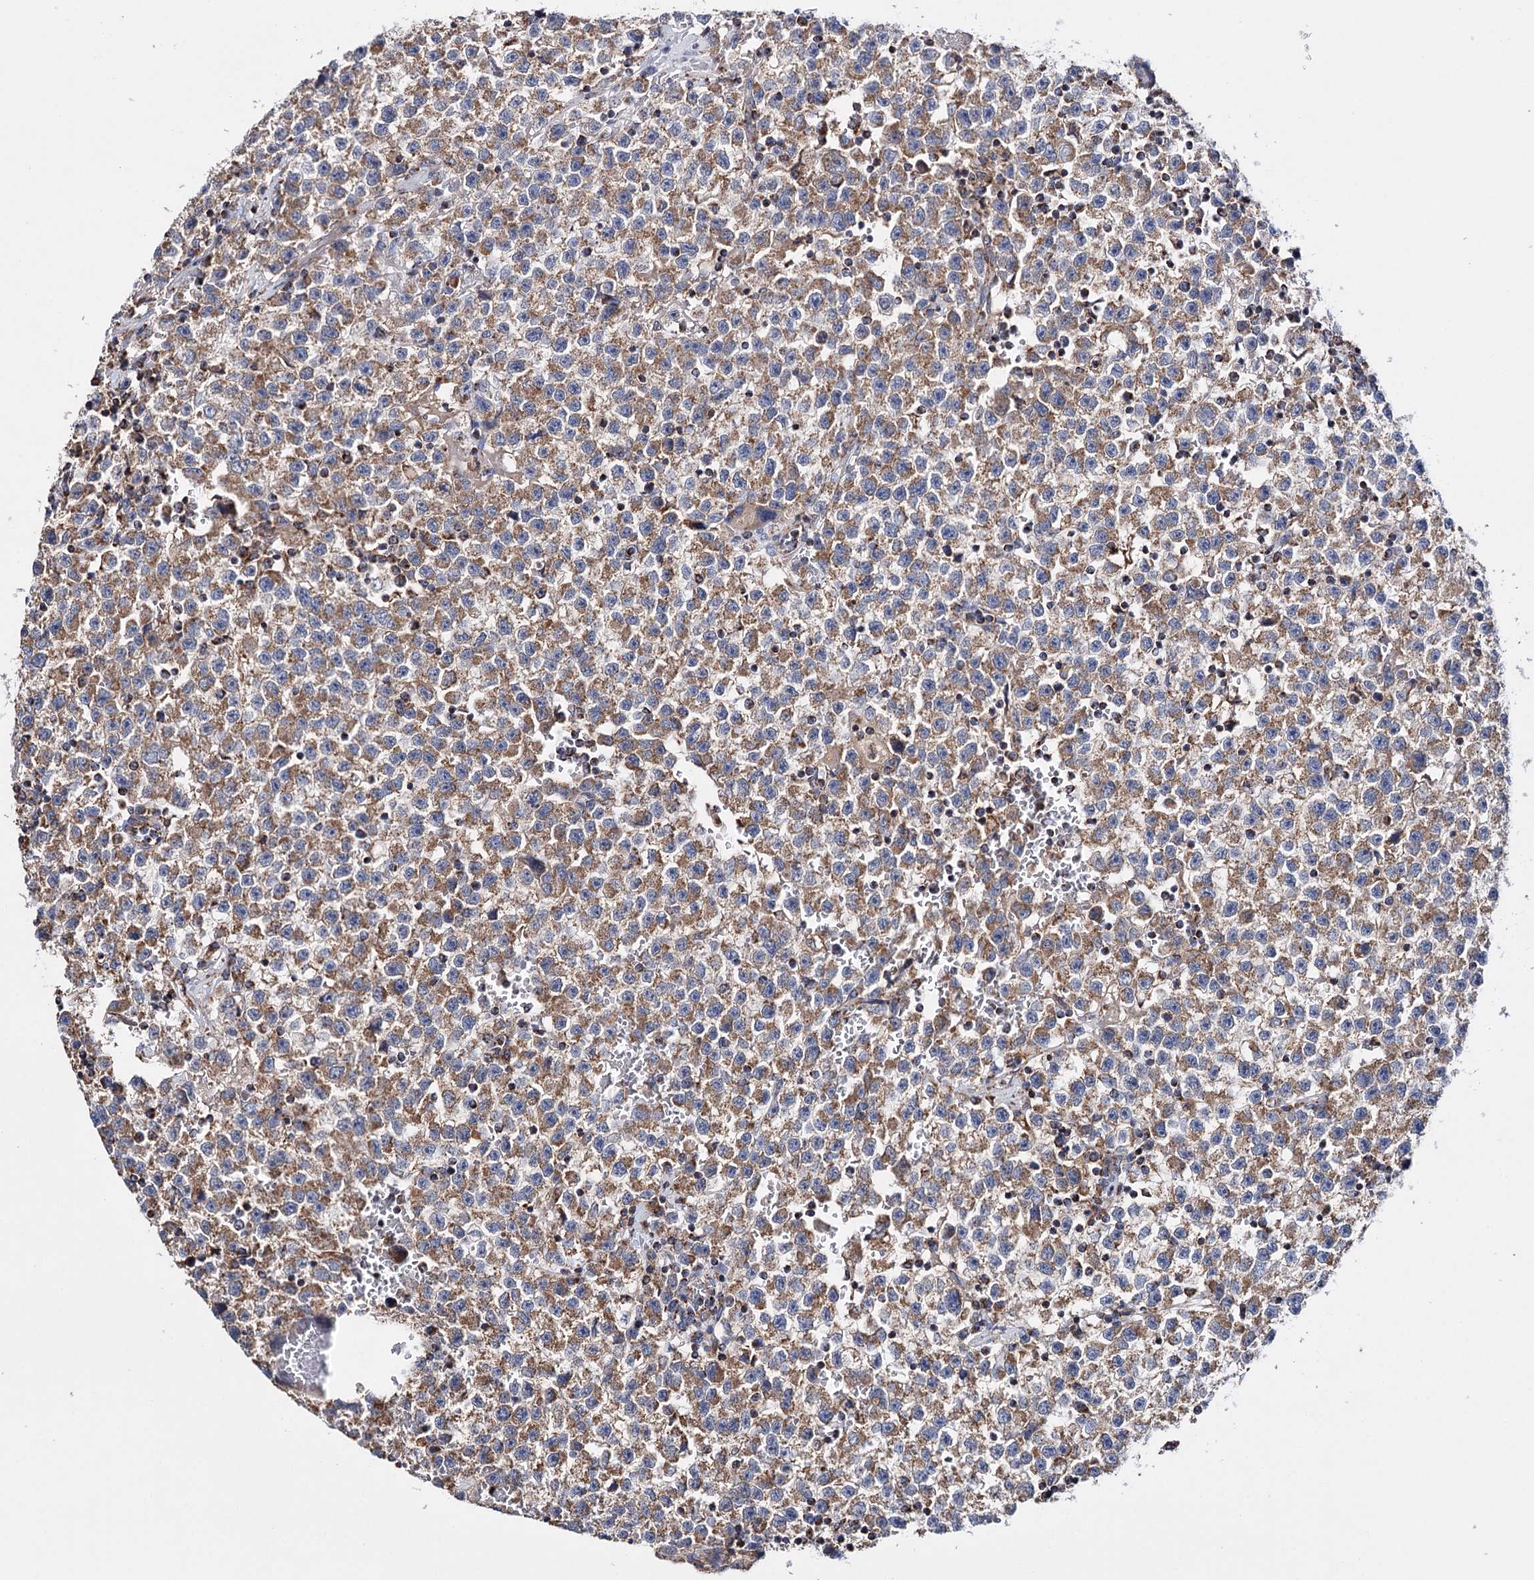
{"staining": {"intensity": "moderate", "quantity": "25%-75%", "location": "cytoplasmic/membranous"}, "tissue": "testis cancer", "cell_type": "Tumor cells", "image_type": "cancer", "snomed": [{"axis": "morphology", "description": "Seminoma, NOS"}, {"axis": "topography", "description": "Testis"}], "caption": "Tumor cells show moderate cytoplasmic/membranous expression in approximately 25%-75% of cells in testis cancer.", "gene": "CFAP46", "patient": {"sex": "male", "age": 22}}